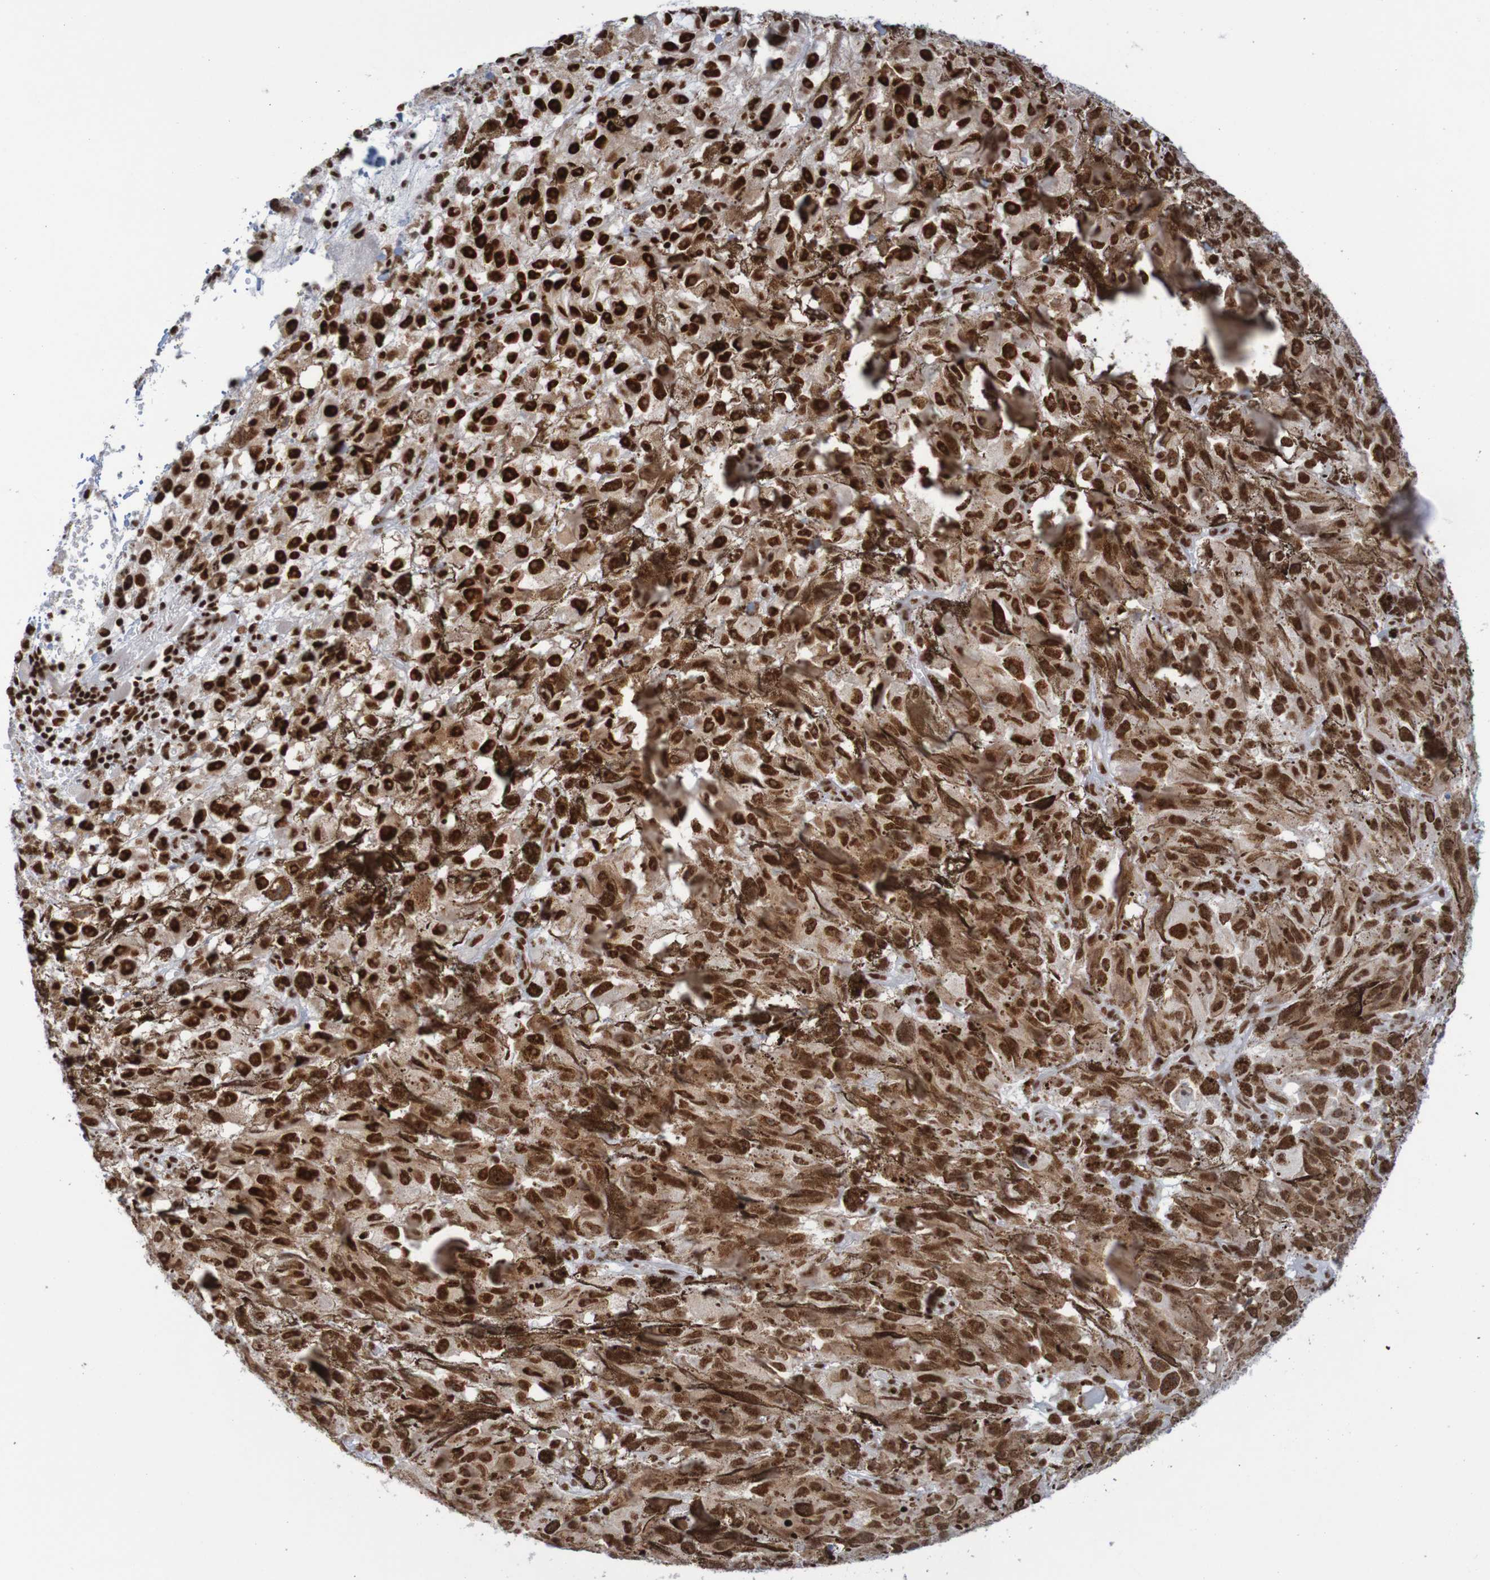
{"staining": {"intensity": "strong", "quantity": ">75%", "location": "nuclear"}, "tissue": "melanoma", "cell_type": "Tumor cells", "image_type": "cancer", "snomed": [{"axis": "morphology", "description": "Malignant melanoma, NOS"}, {"axis": "topography", "description": "Skin"}], "caption": "IHC (DAB) staining of melanoma shows strong nuclear protein staining in approximately >75% of tumor cells.", "gene": "THRAP3", "patient": {"sex": "female", "age": 104}}